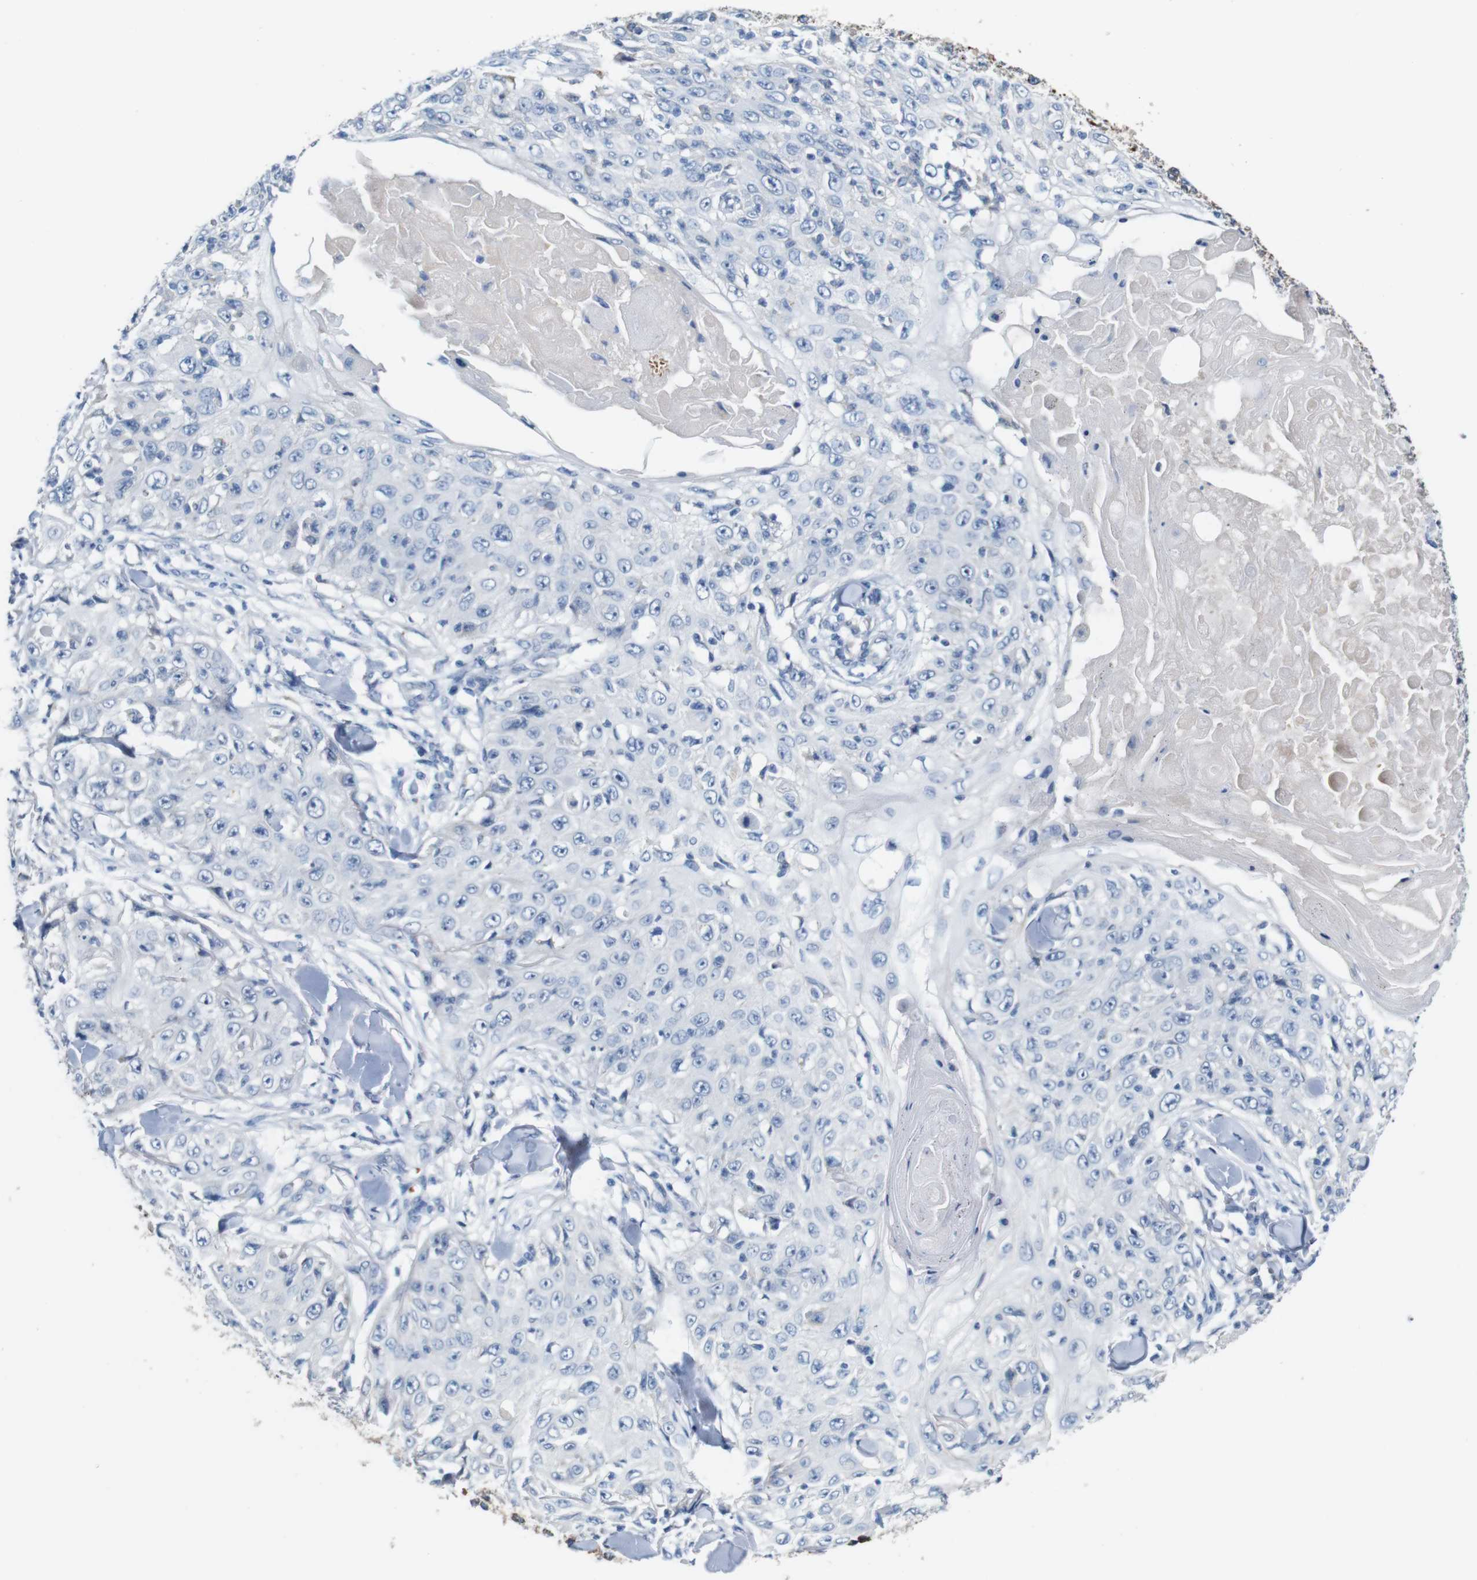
{"staining": {"intensity": "negative", "quantity": "none", "location": "none"}, "tissue": "skin cancer", "cell_type": "Tumor cells", "image_type": "cancer", "snomed": [{"axis": "morphology", "description": "Squamous cell carcinoma, NOS"}, {"axis": "topography", "description": "Skin"}], "caption": "Tumor cells are negative for protein expression in human squamous cell carcinoma (skin).", "gene": "IGSF8", "patient": {"sex": "male", "age": 86}}